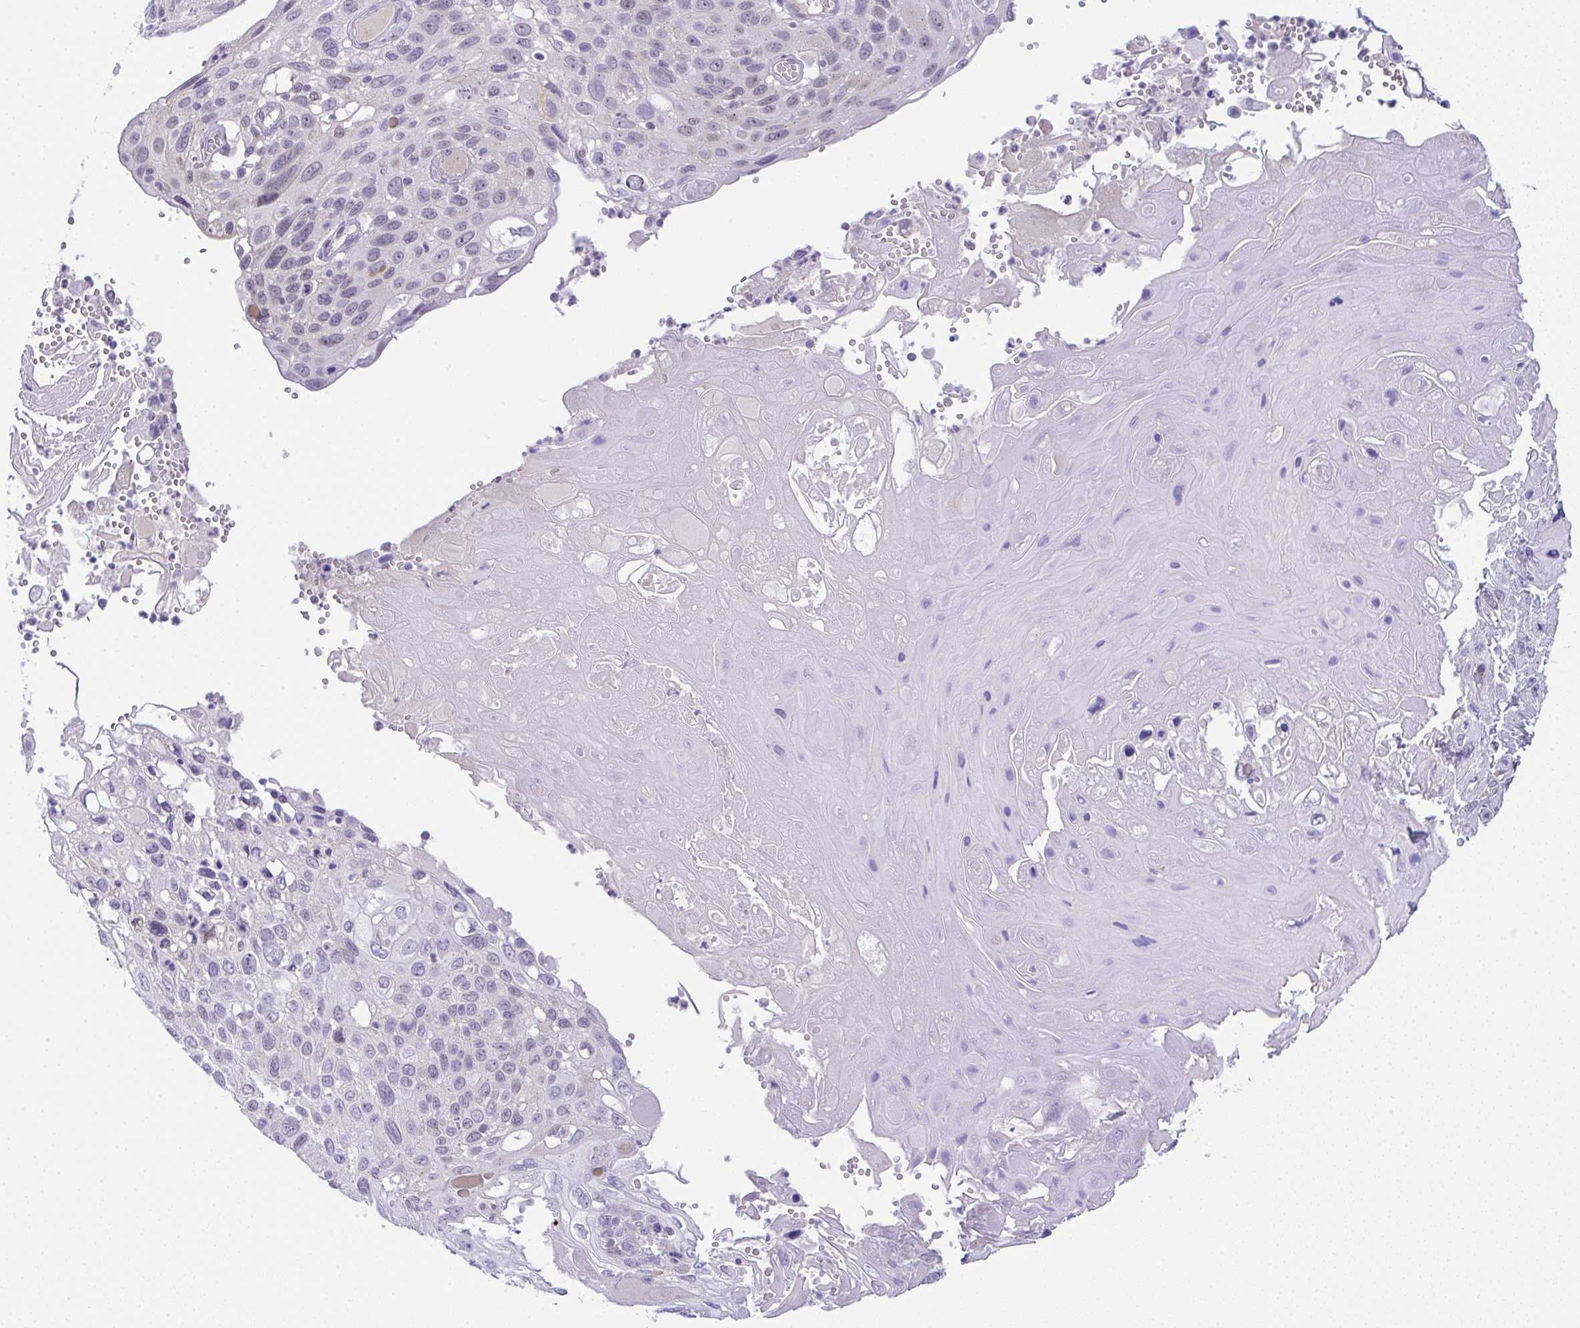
{"staining": {"intensity": "weak", "quantity": "25%-75%", "location": "cytoplasmic/membranous"}, "tissue": "cervical cancer", "cell_type": "Tumor cells", "image_type": "cancer", "snomed": [{"axis": "morphology", "description": "Squamous cell carcinoma, NOS"}, {"axis": "topography", "description": "Cervix"}], "caption": "Approximately 25%-75% of tumor cells in human cervical cancer (squamous cell carcinoma) display weak cytoplasmic/membranous protein staining as visualized by brown immunohistochemical staining.", "gene": "FAM177A1", "patient": {"sex": "female", "age": 70}}